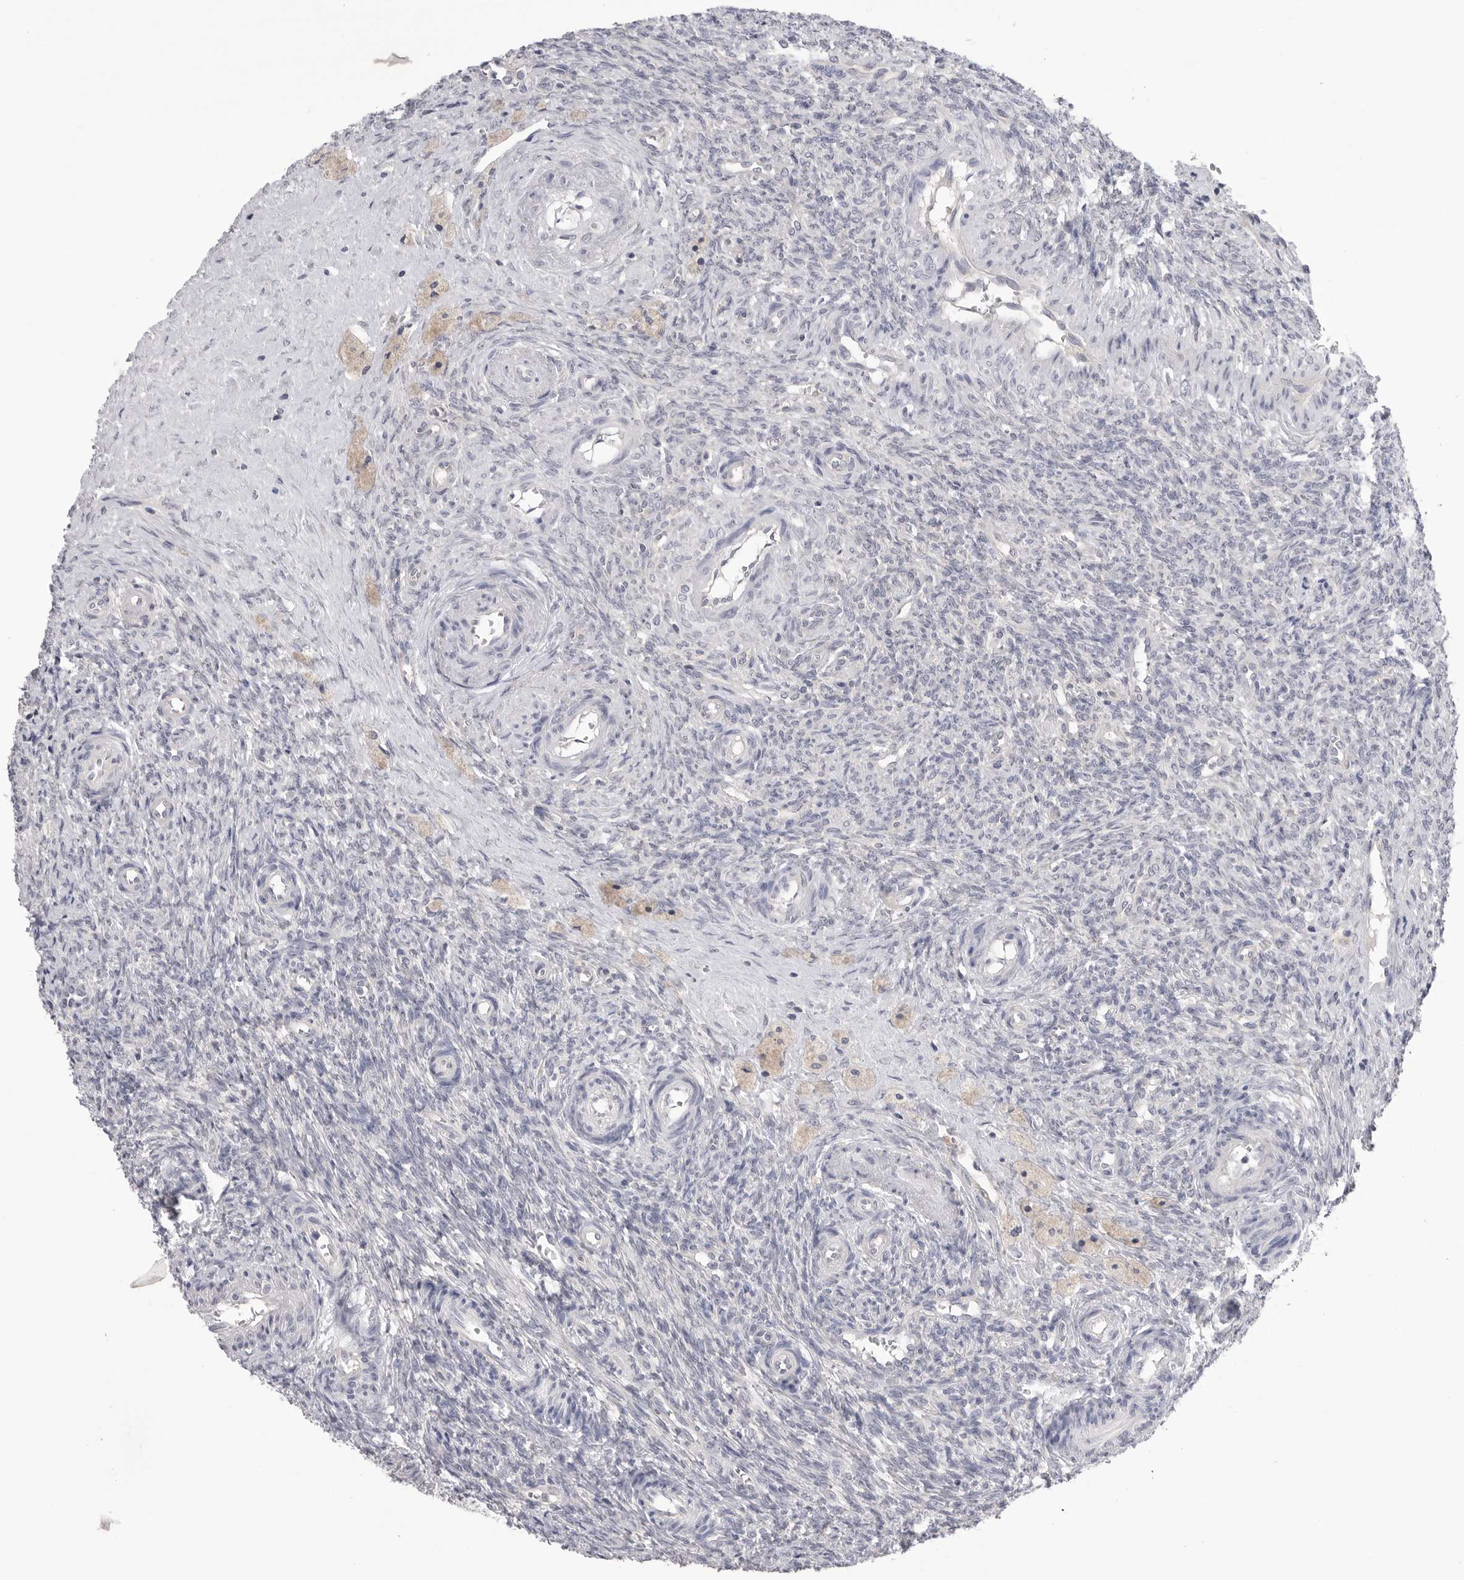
{"staining": {"intensity": "negative", "quantity": "none", "location": "none"}, "tissue": "ovary", "cell_type": "Follicle cells", "image_type": "normal", "snomed": [{"axis": "morphology", "description": "Normal tissue, NOS"}, {"axis": "topography", "description": "Ovary"}], "caption": "The photomicrograph displays no significant expression in follicle cells of ovary.", "gene": "DLGAP3", "patient": {"sex": "female", "age": 41}}